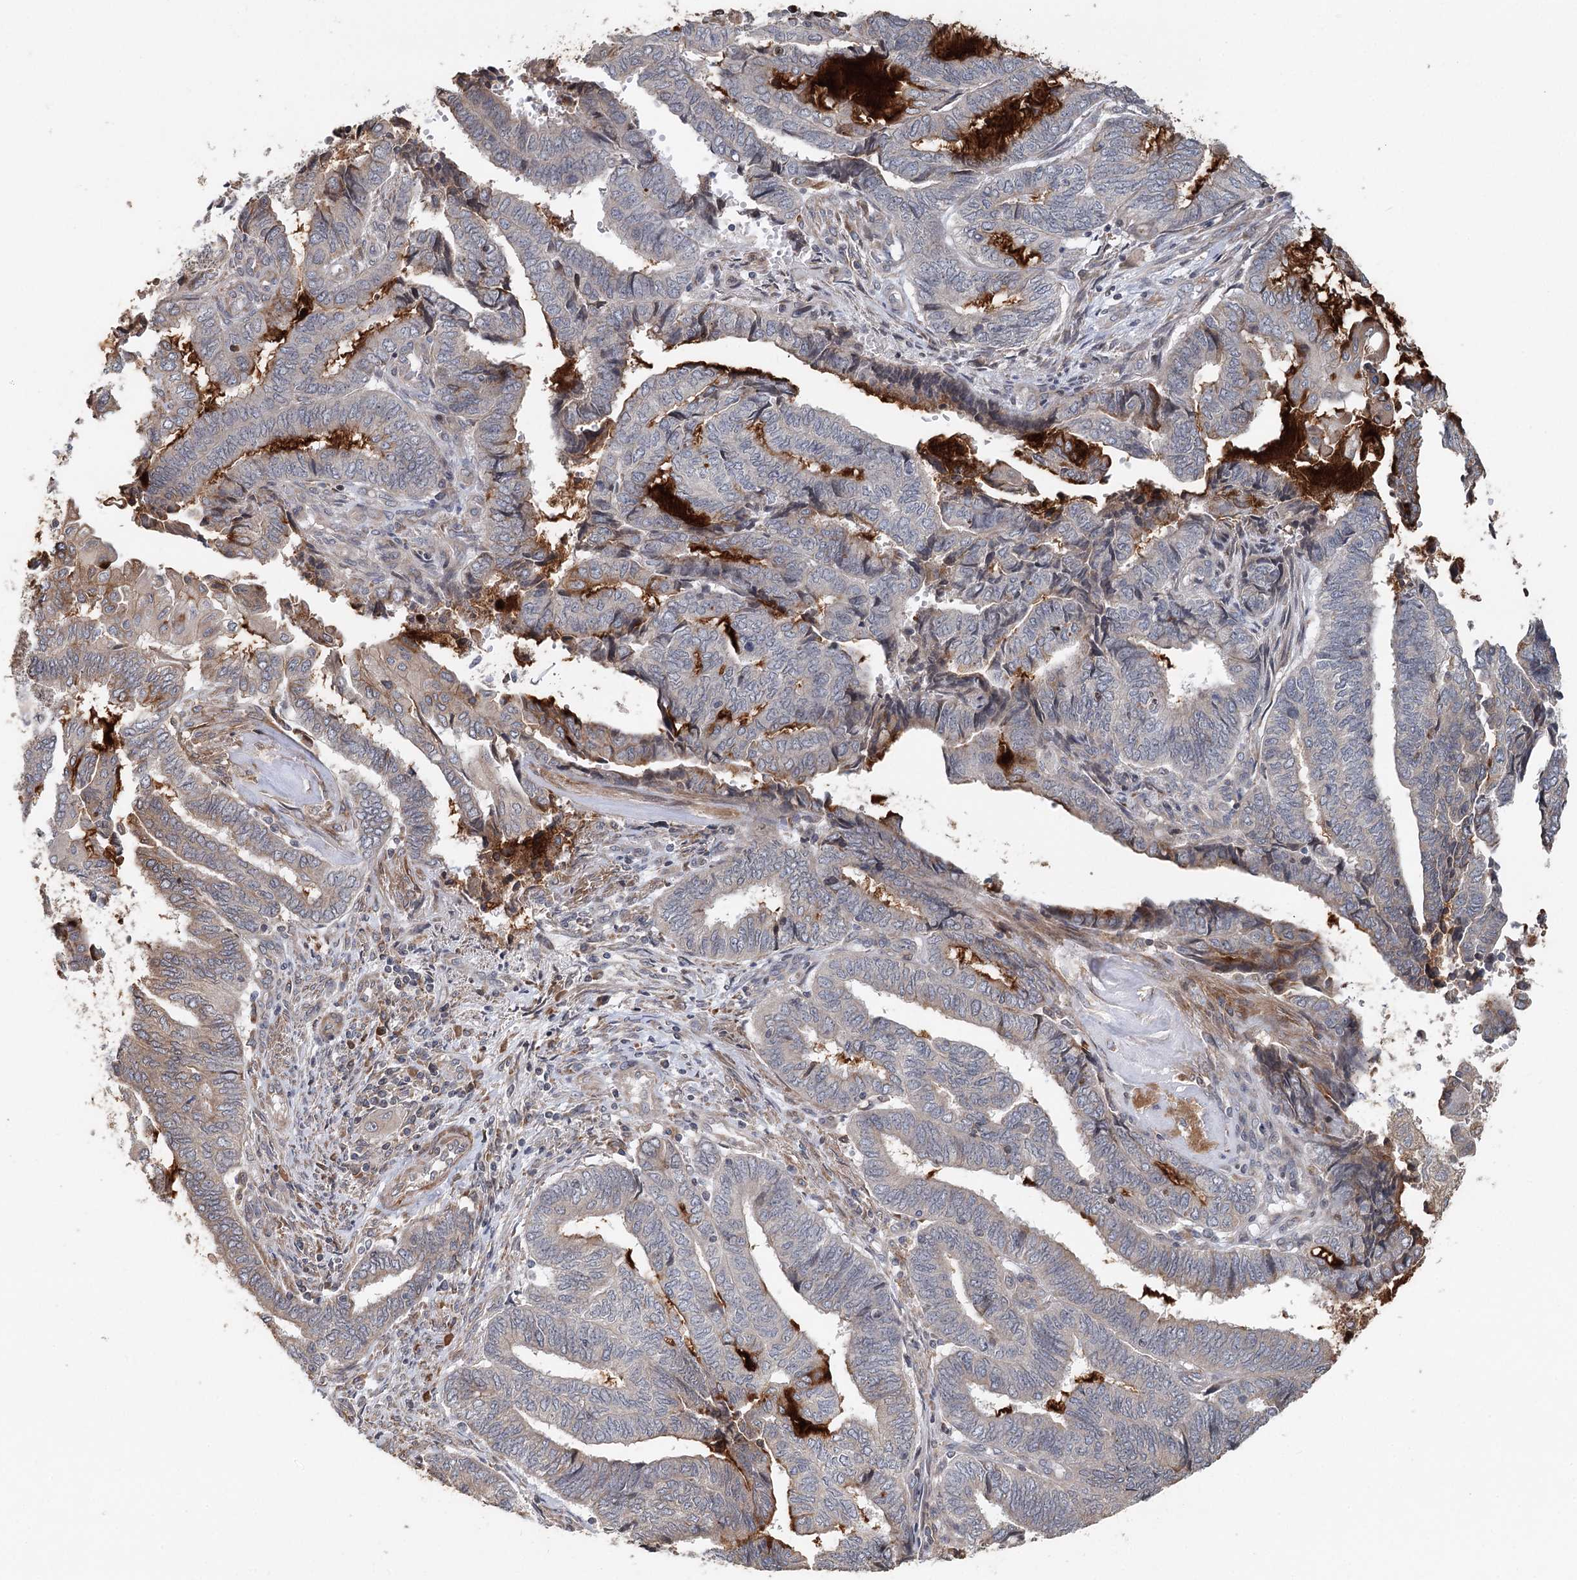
{"staining": {"intensity": "weak", "quantity": "<25%", "location": "cytoplasmic/membranous"}, "tissue": "endometrial cancer", "cell_type": "Tumor cells", "image_type": "cancer", "snomed": [{"axis": "morphology", "description": "Adenocarcinoma, NOS"}, {"axis": "topography", "description": "Uterus"}, {"axis": "topography", "description": "Endometrium"}], "caption": "This is an immunohistochemistry (IHC) histopathology image of human adenocarcinoma (endometrial). There is no positivity in tumor cells.", "gene": "RNF111", "patient": {"sex": "female", "age": 70}}